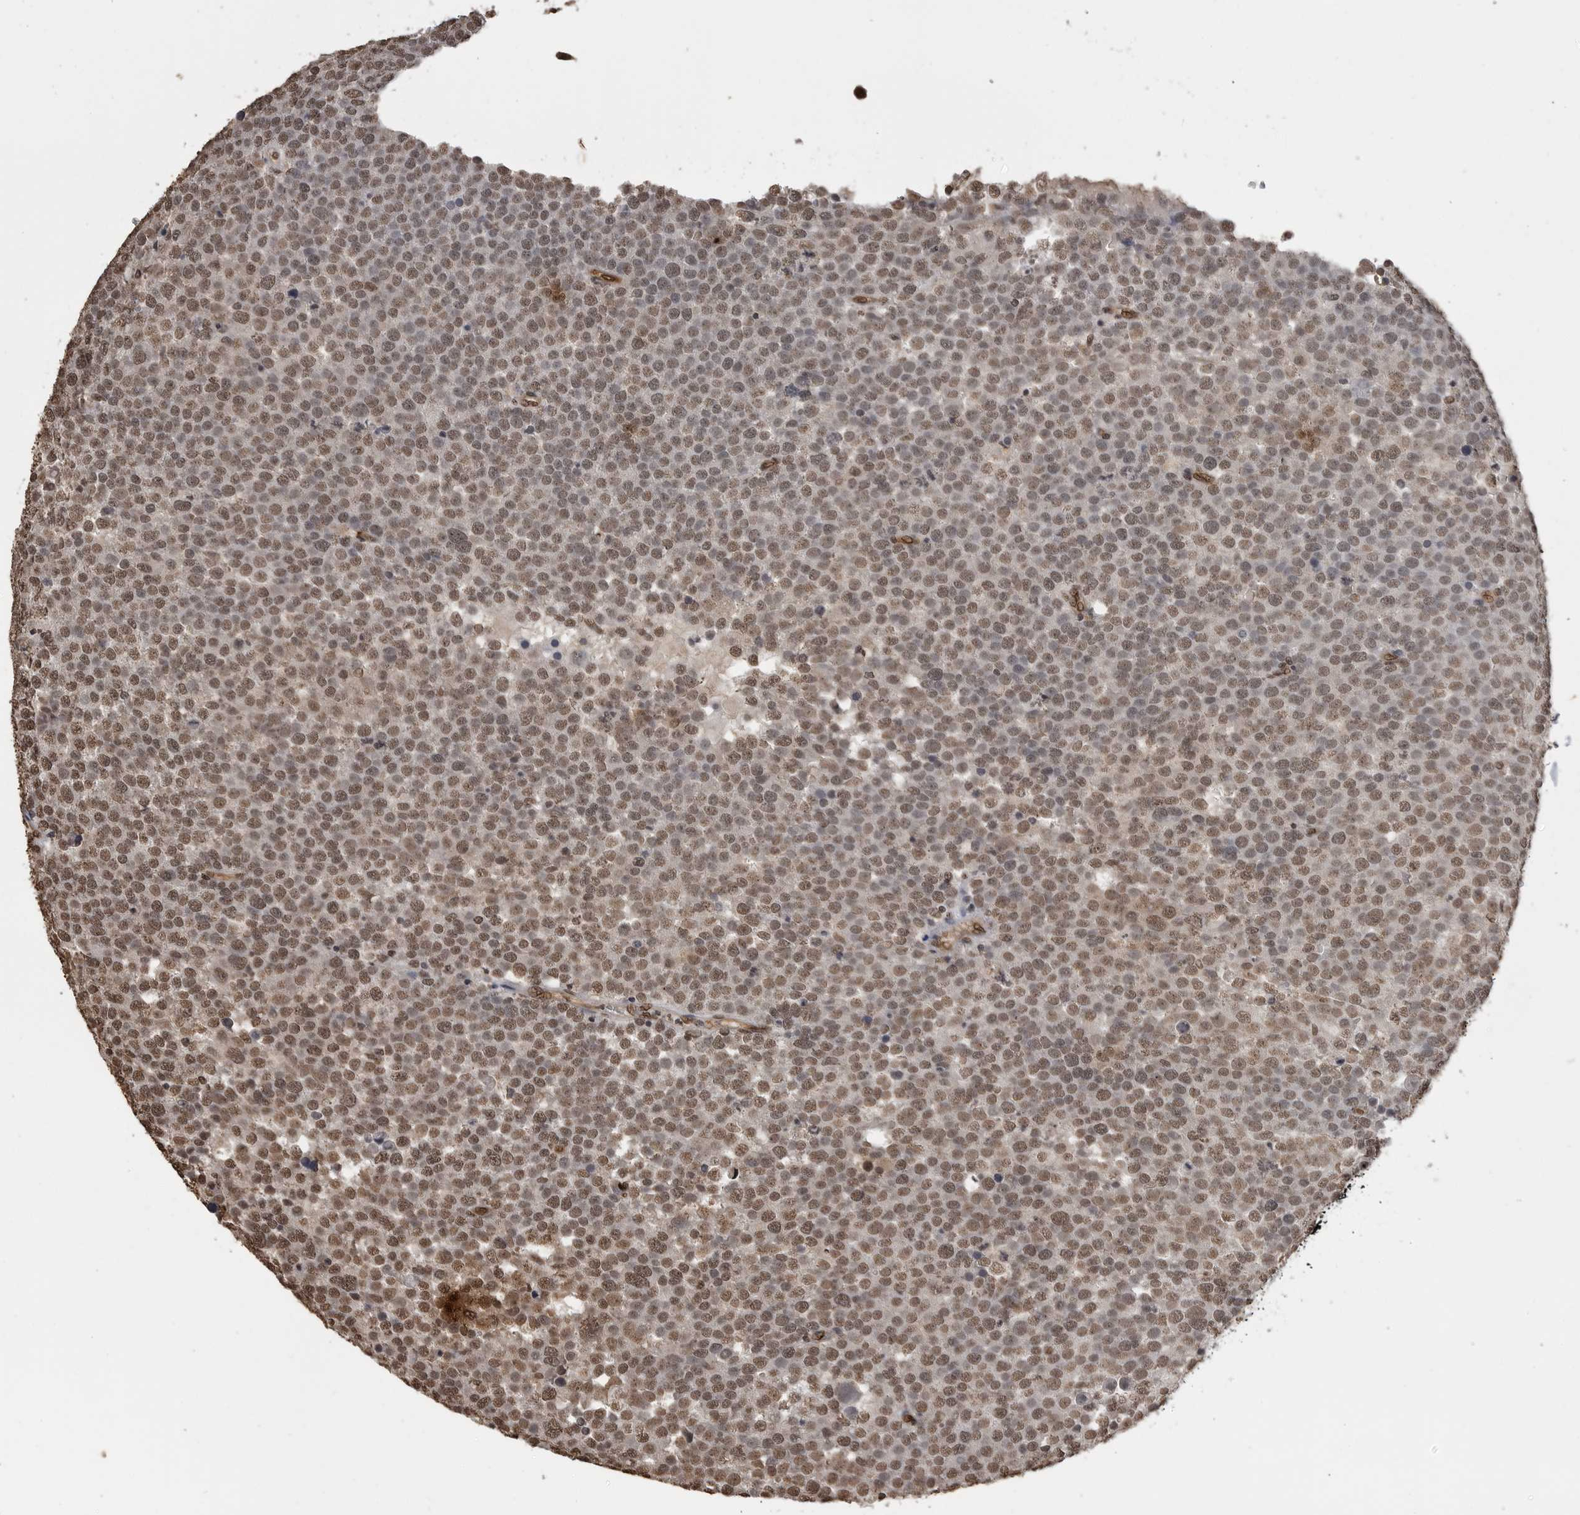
{"staining": {"intensity": "moderate", "quantity": ">75%", "location": "nuclear"}, "tissue": "testis cancer", "cell_type": "Tumor cells", "image_type": "cancer", "snomed": [{"axis": "morphology", "description": "Seminoma, NOS"}, {"axis": "topography", "description": "Testis"}], "caption": "A medium amount of moderate nuclear expression is seen in about >75% of tumor cells in testis cancer tissue.", "gene": "SMAD2", "patient": {"sex": "male", "age": 71}}